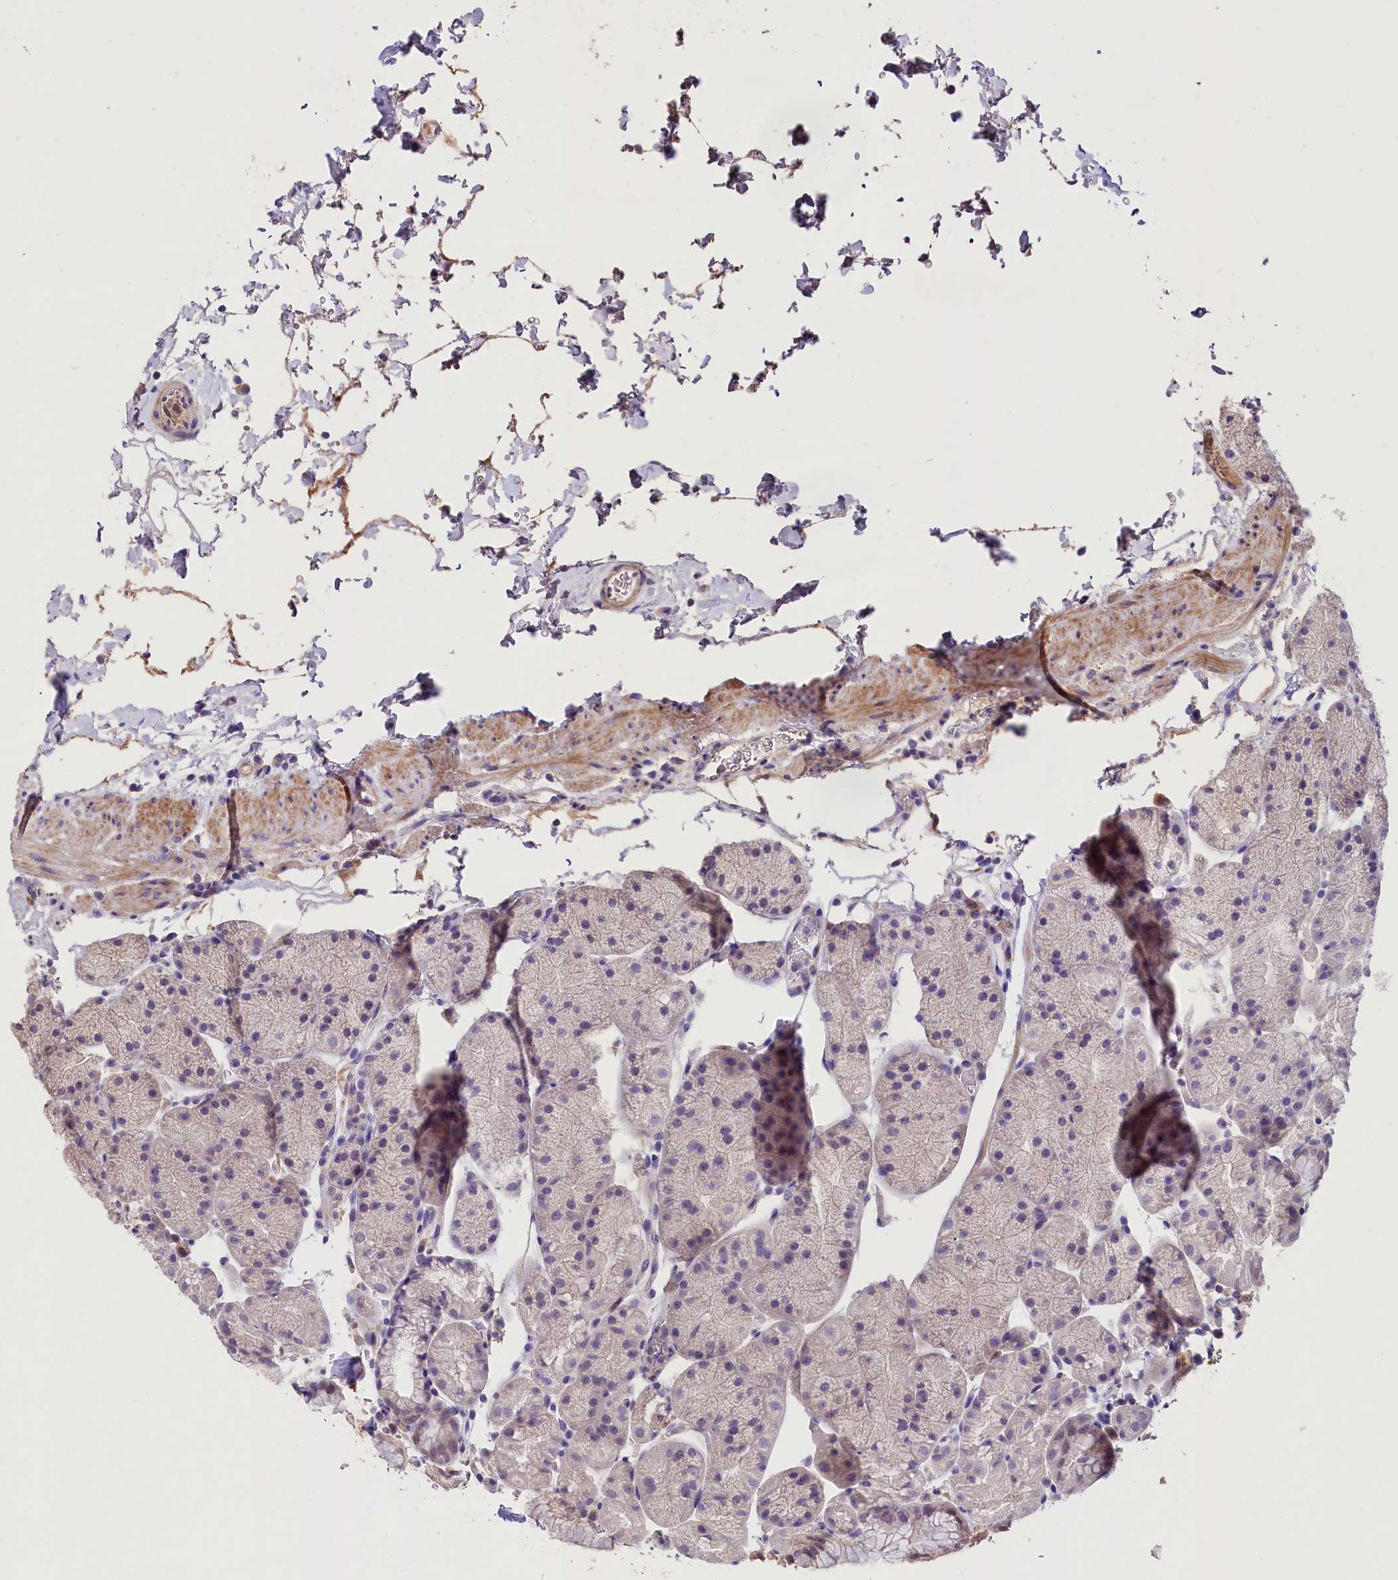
{"staining": {"intensity": "moderate", "quantity": "<25%", "location": "cytoplasmic/membranous"}, "tissue": "stomach", "cell_type": "Glandular cells", "image_type": "normal", "snomed": [{"axis": "morphology", "description": "Normal tissue, NOS"}, {"axis": "topography", "description": "Stomach, upper"}, {"axis": "topography", "description": "Stomach, lower"}], "caption": "Approximately <25% of glandular cells in benign human stomach reveal moderate cytoplasmic/membranous protein positivity as visualized by brown immunohistochemical staining.", "gene": "MEX3B", "patient": {"sex": "male", "age": 67}}